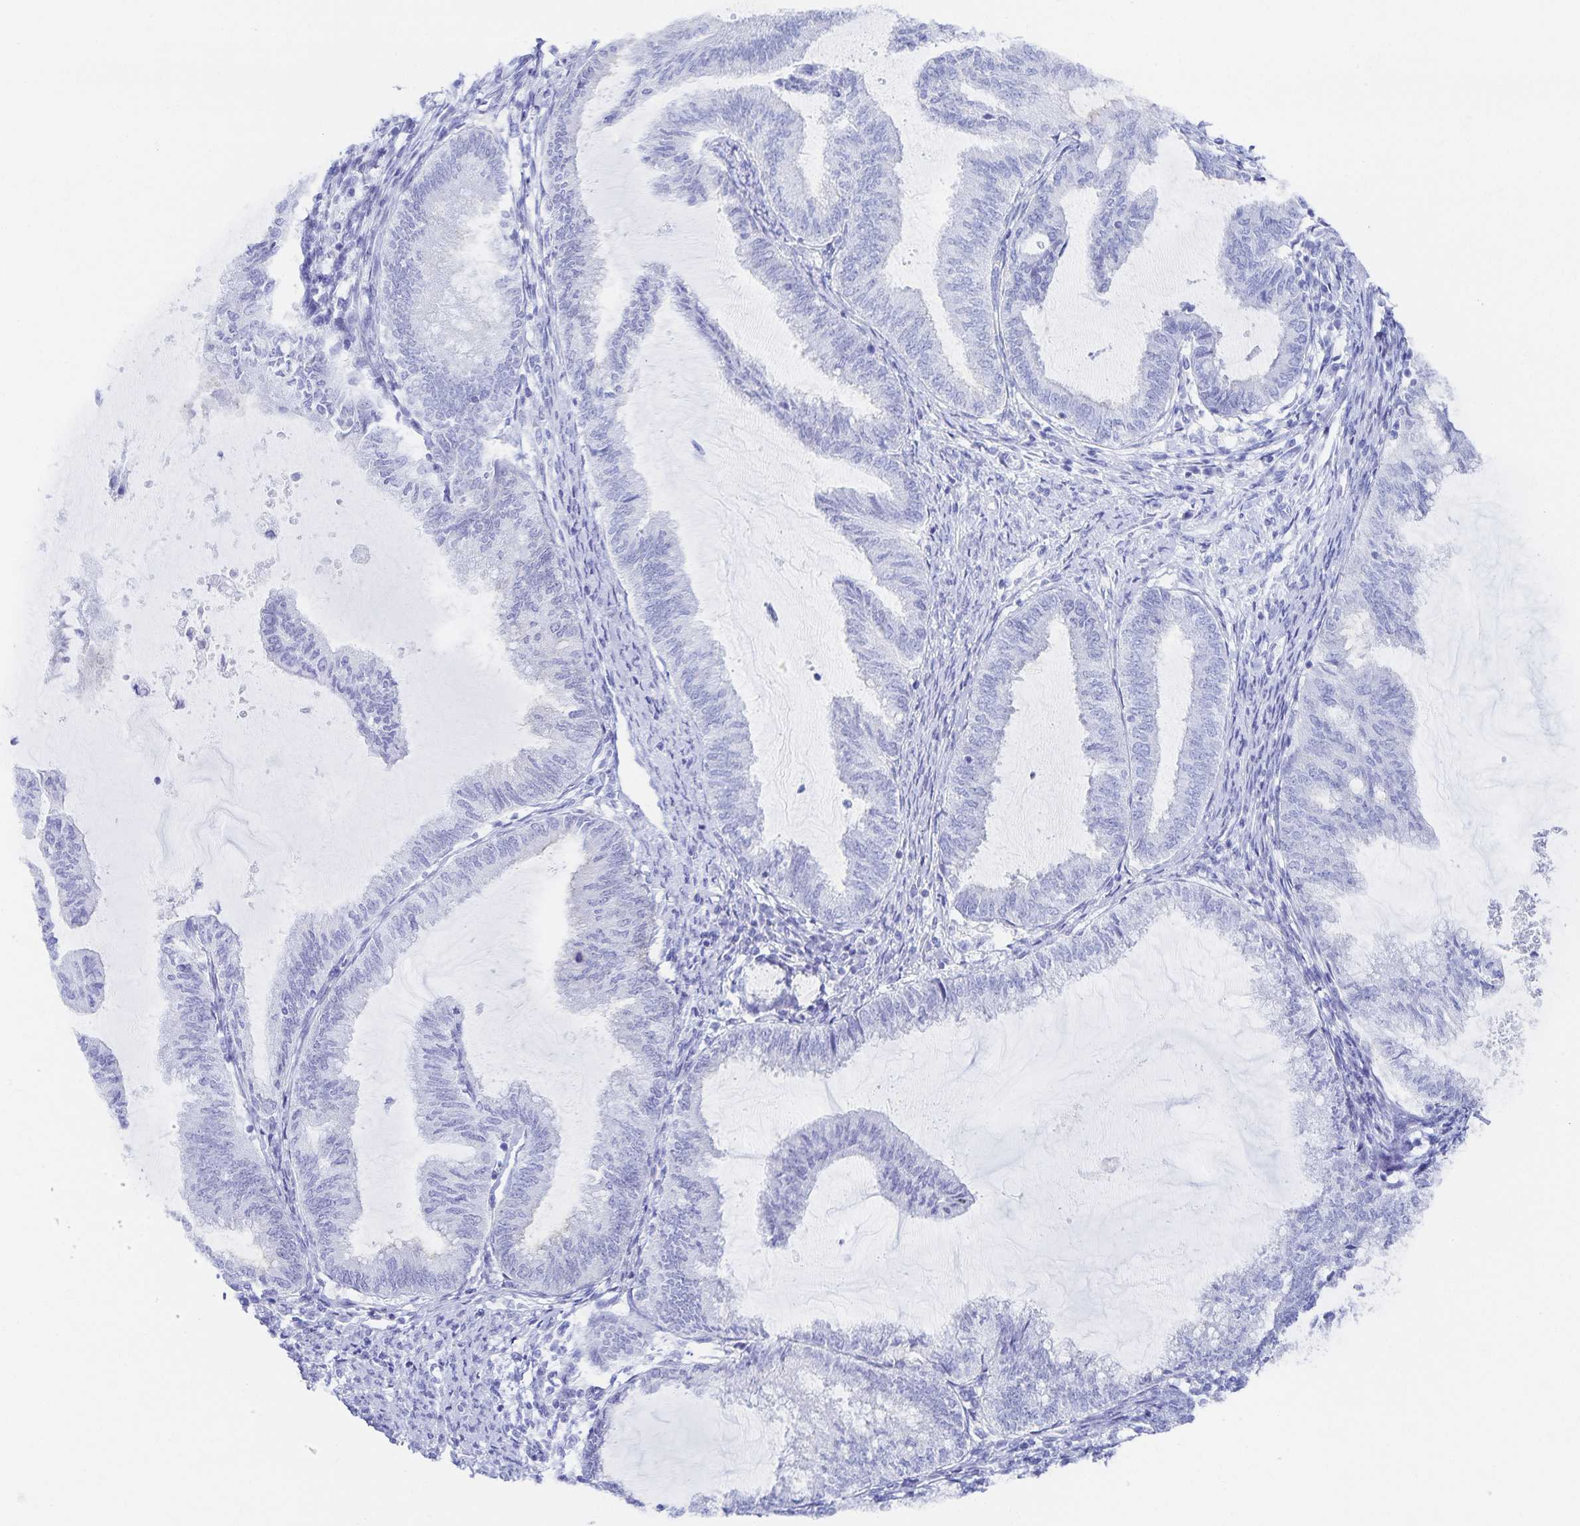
{"staining": {"intensity": "negative", "quantity": "none", "location": "none"}, "tissue": "endometrial cancer", "cell_type": "Tumor cells", "image_type": "cancer", "snomed": [{"axis": "morphology", "description": "Adenocarcinoma, NOS"}, {"axis": "topography", "description": "Endometrium"}], "caption": "The micrograph exhibits no significant positivity in tumor cells of endometrial adenocarcinoma.", "gene": "SNTN", "patient": {"sex": "female", "age": 79}}